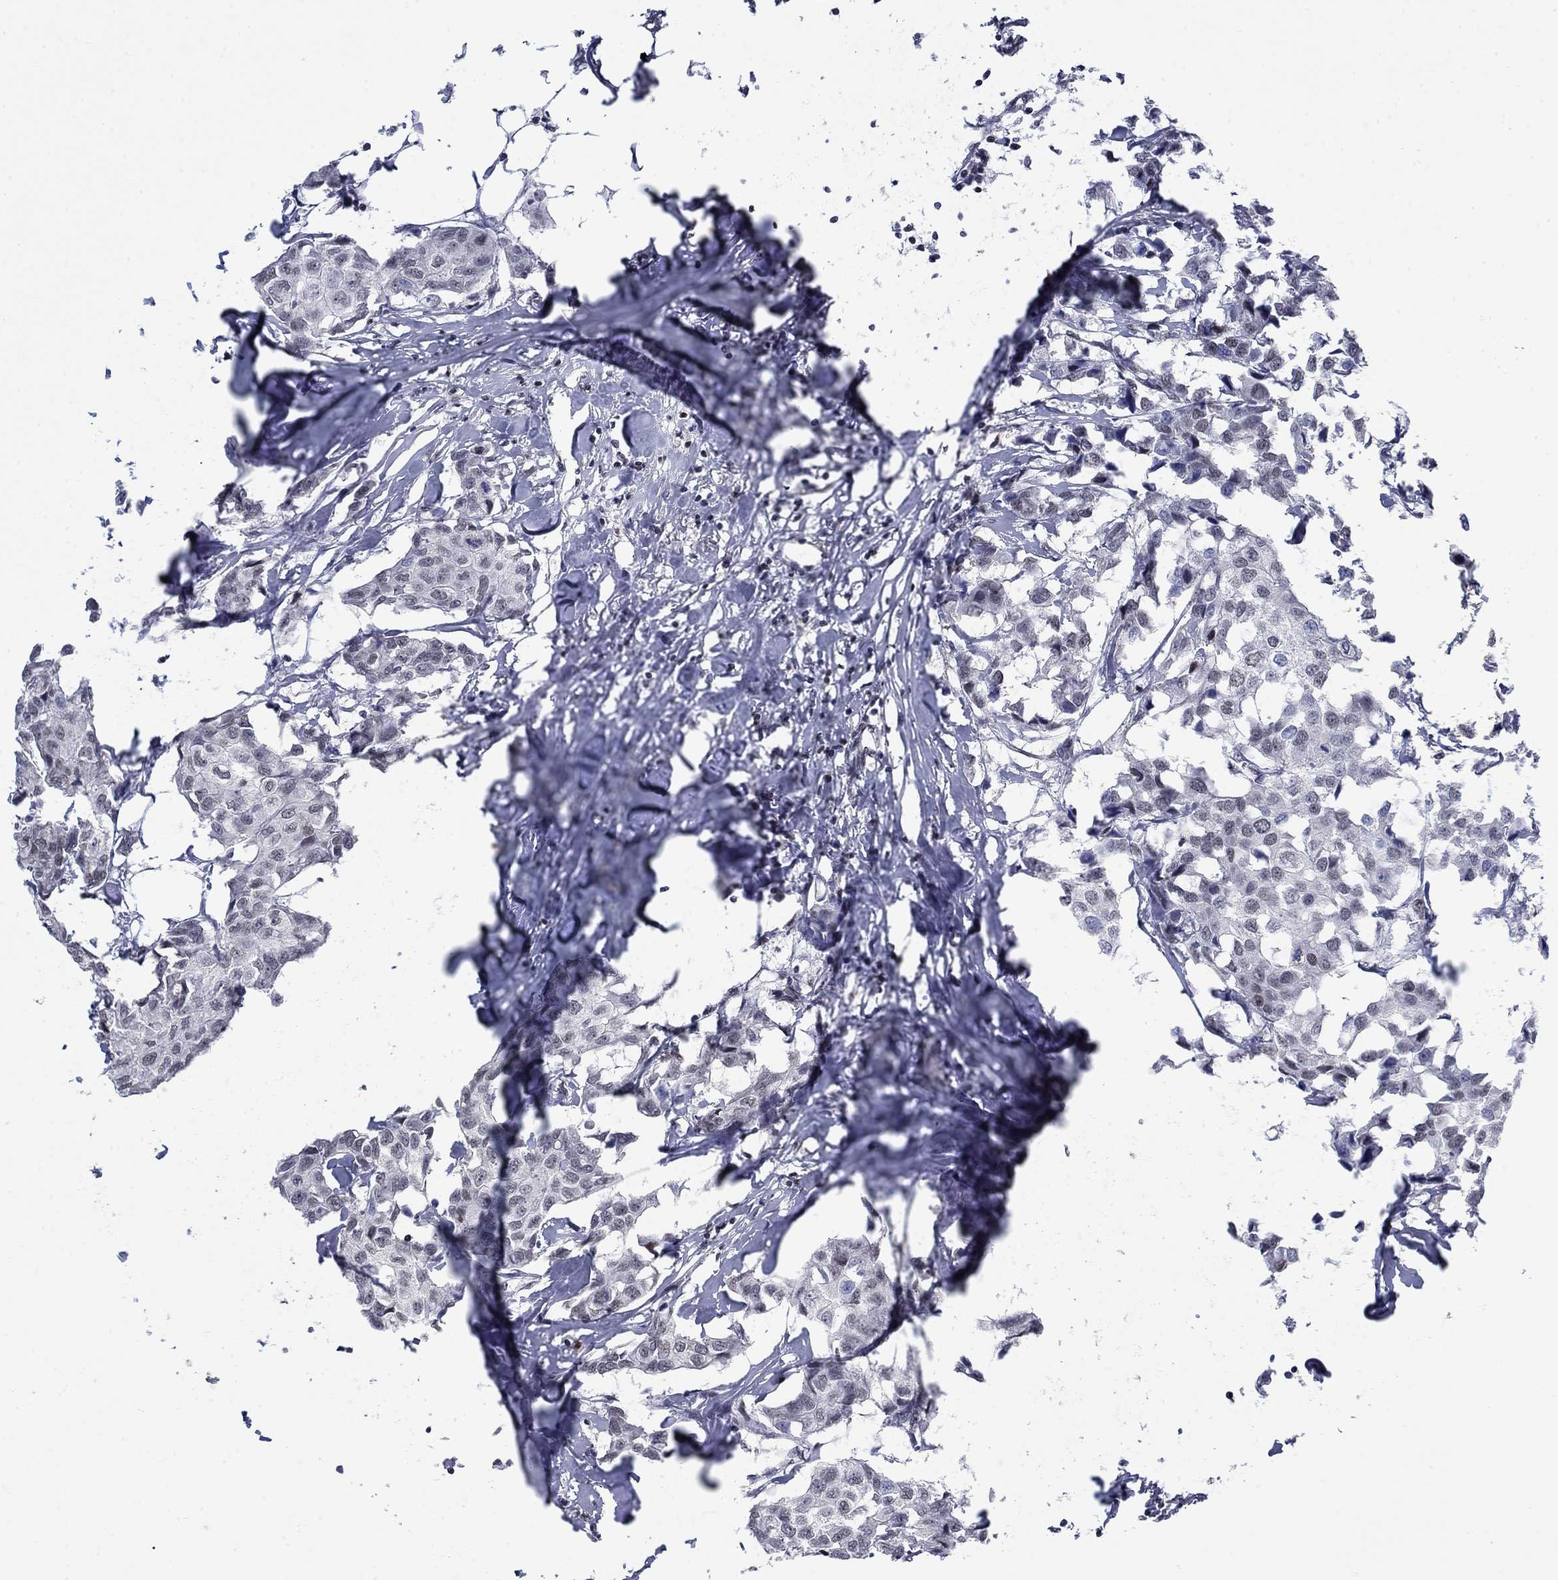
{"staining": {"intensity": "negative", "quantity": "none", "location": "none"}, "tissue": "breast cancer", "cell_type": "Tumor cells", "image_type": "cancer", "snomed": [{"axis": "morphology", "description": "Duct carcinoma"}, {"axis": "topography", "description": "Breast"}], "caption": "IHC micrograph of neoplastic tissue: human breast invasive ductal carcinoma stained with DAB (3,3'-diaminobenzidine) displays no significant protein positivity in tumor cells. Brightfield microscopy of IHC stained with DAB (brown) and hematoxylin (blue), captured at high magnification.", "gene": "NPAS3", "patient": {"sex": "female", "age": 80}}